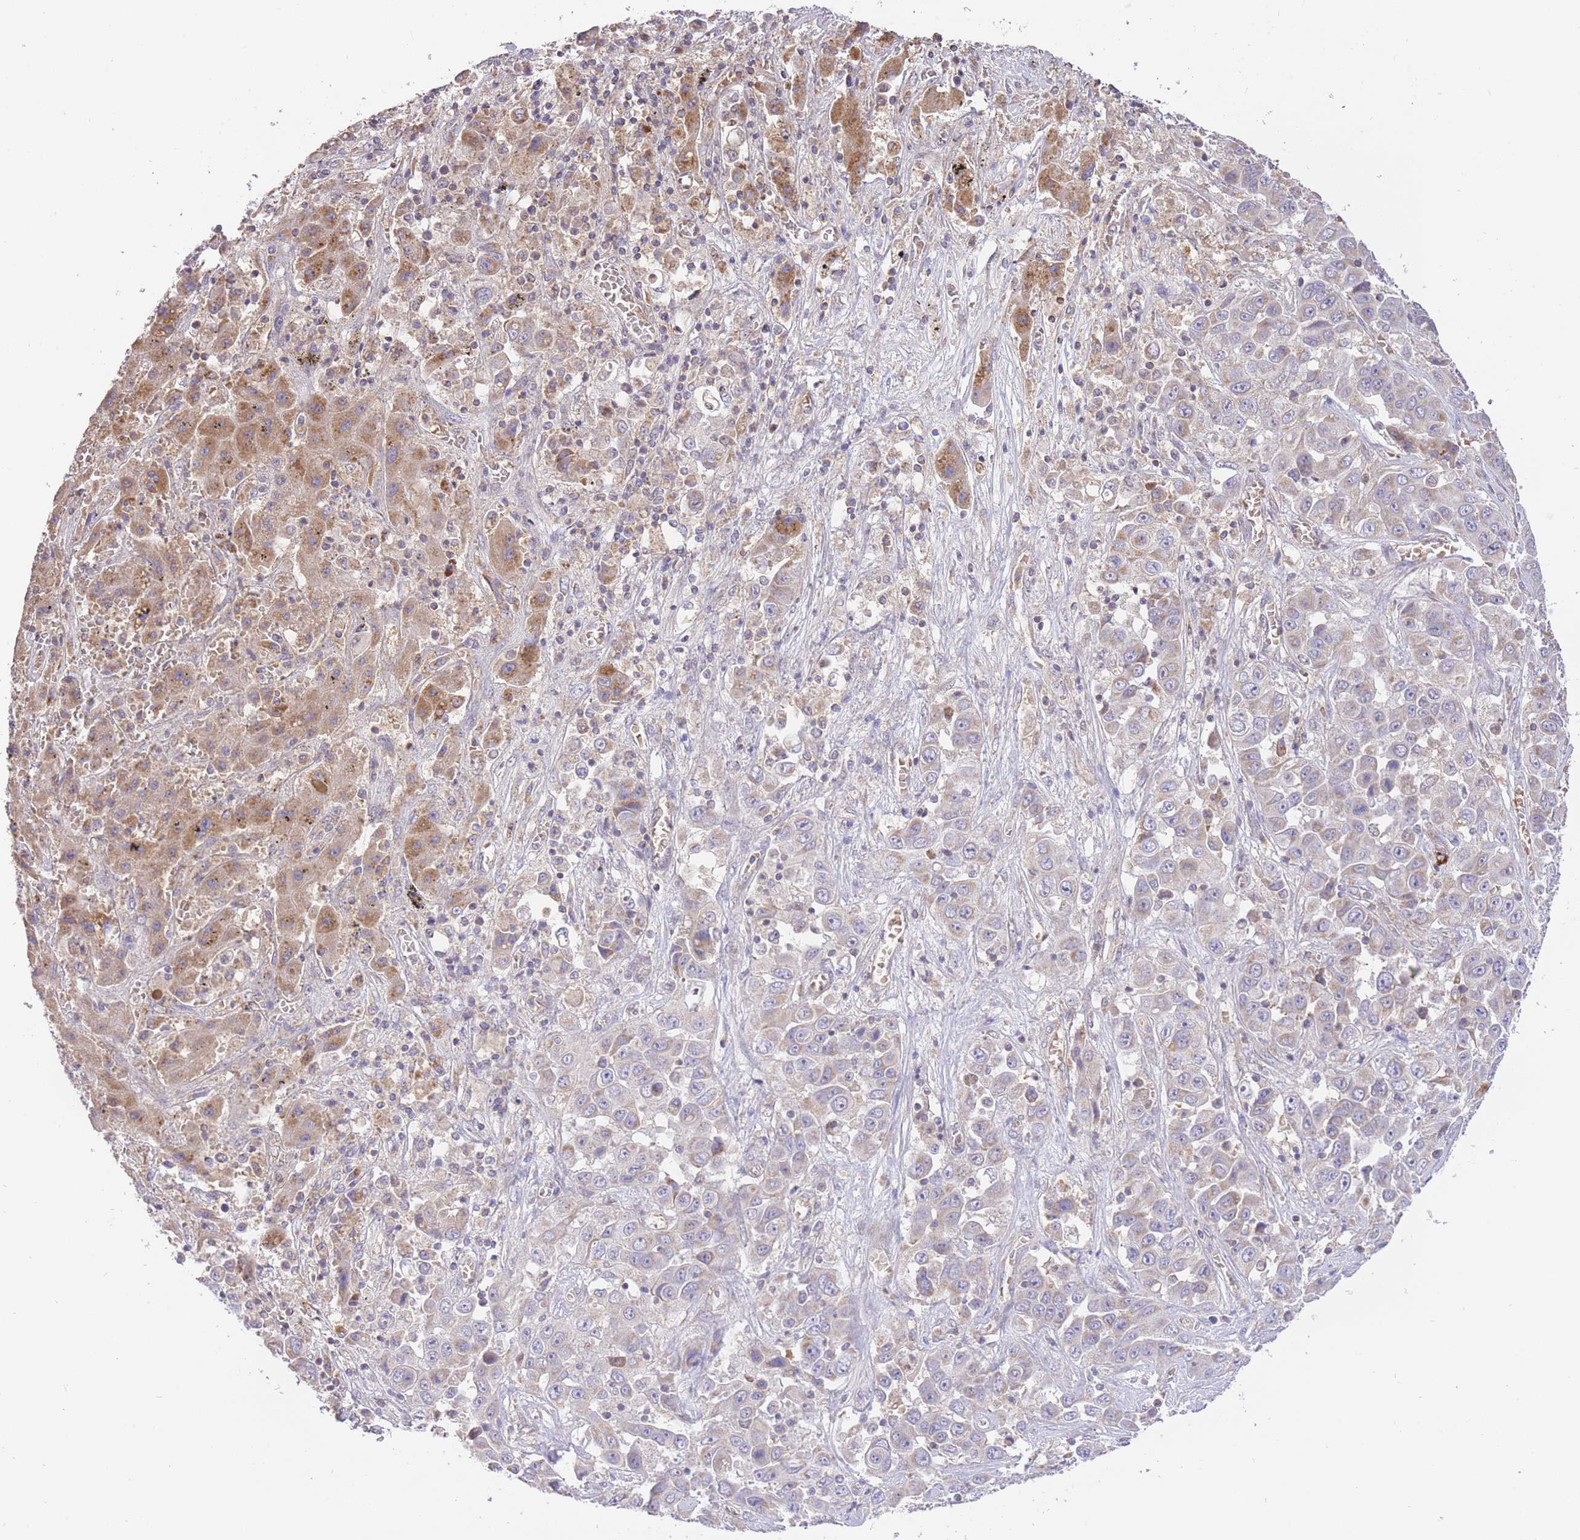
{"staining": {"intensity": "moderate", "quantity": "<25%", "location": "cytoplasmic/membranous"}, "tissue": "liver cancer", "cell_type": "Tumor cells", "image_type": "cancer", "snomed": [{"axis": "morphology", "description": "Cholangiocarcinoma"}, {"axis": "topography", "description": "Liver"}], "caption": "A brown stain shows moderate cytoplasmic/membranous staining of a protein in human liver cancer (cholangiocarcinoma) tumor cells.", "gene": "PREP", "patient": {"sex": "female", "age": 52}}